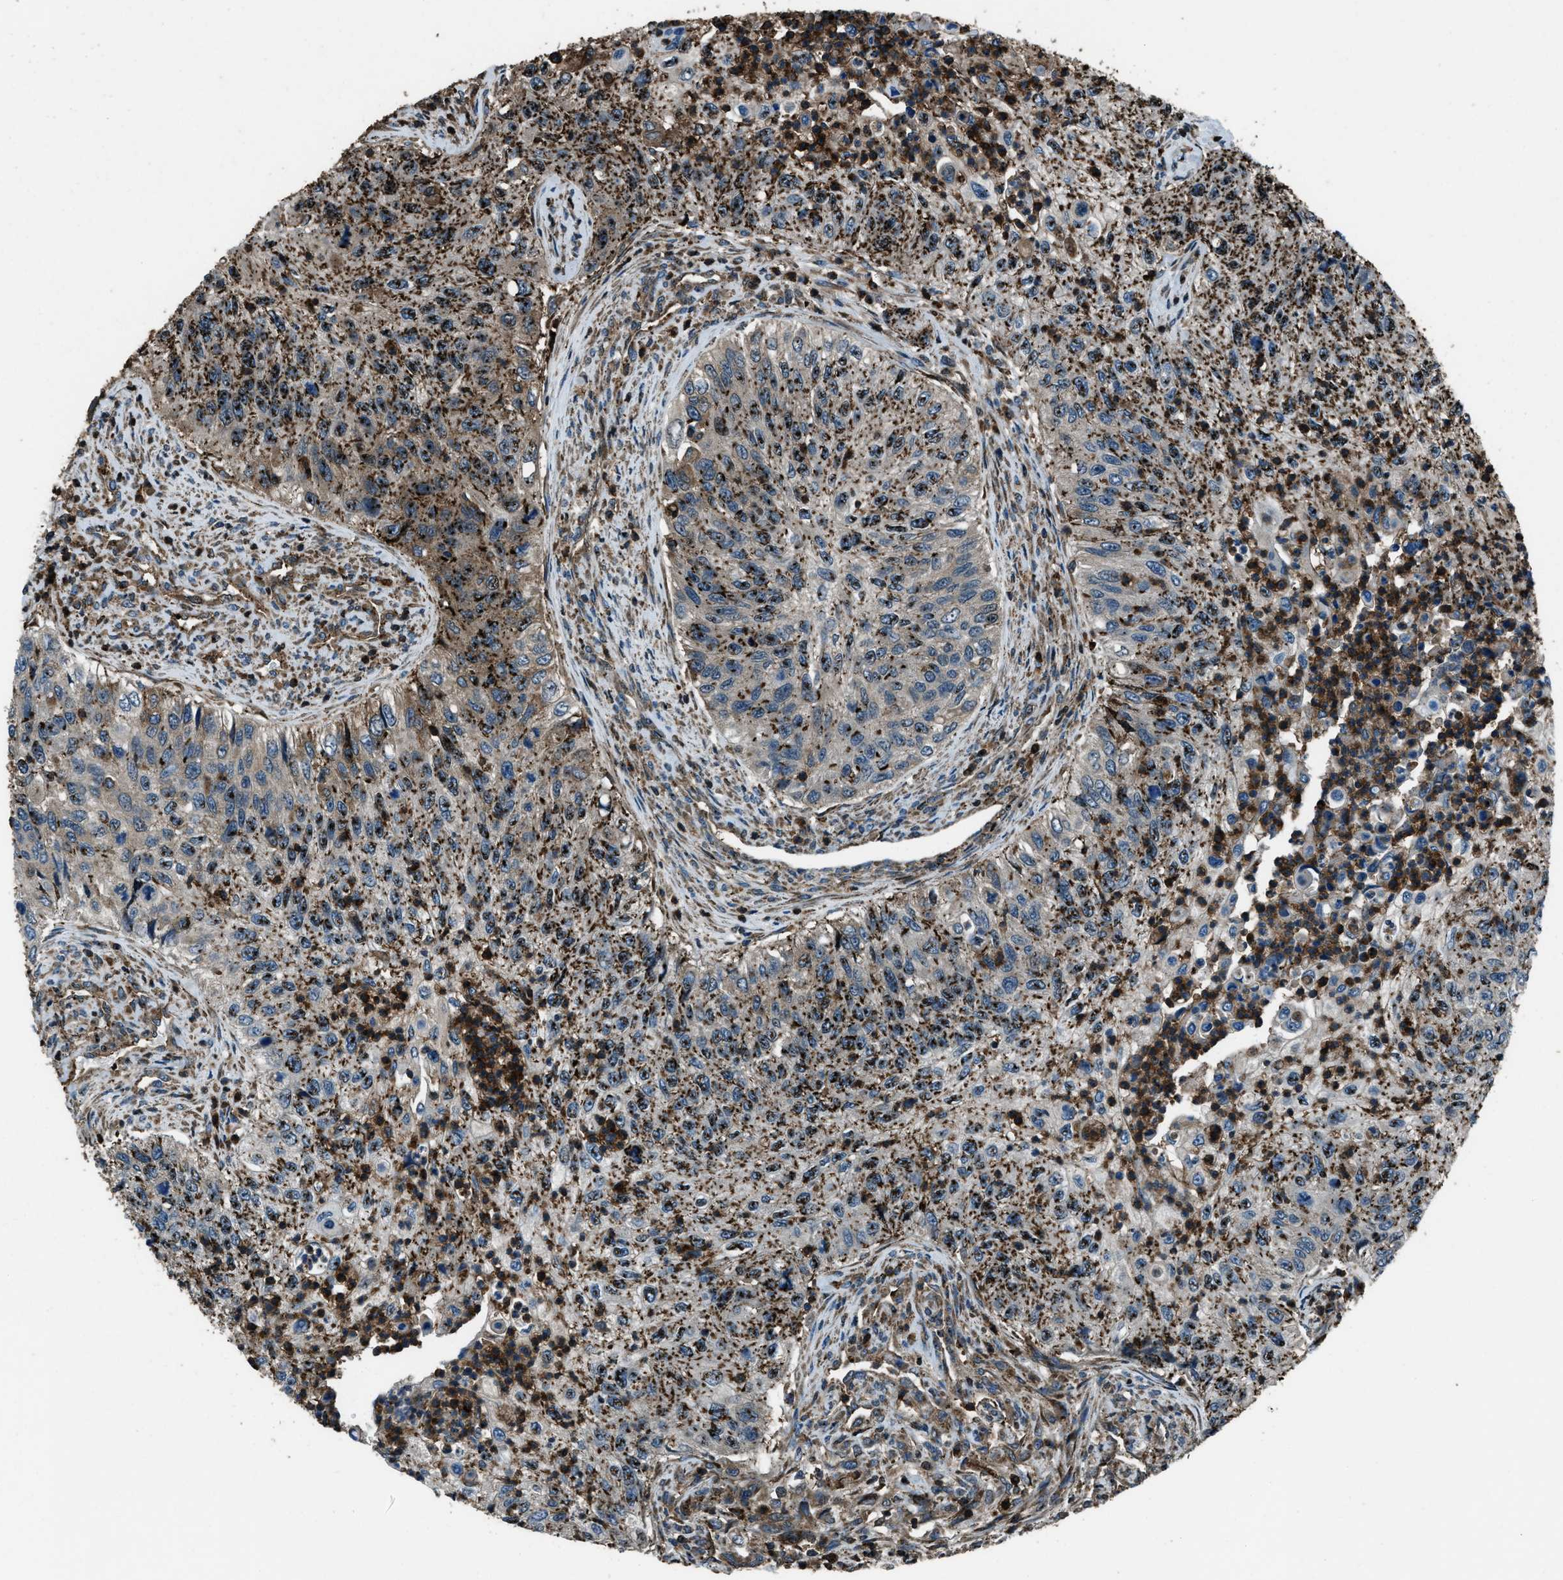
{"staining": {"intensity": "moderate", "quantity": ">75%", "location": "cytoplasmic/membranous"}, "tissue": "urothelial cancer", "cell_type": "Tumor cells", "image_type": "cancer", "snomed": [{"axis": "morphology", "description": "Urothelial carcinoma, High grade"}, {"axis": "topography", "description": "Urinary bladder"}], "caption": "Moderate cytoplasmic/membranous positivity for a protein is seen in approximately >75% of tumor cells of urothelial cancer using immunohistochemistry.", "gene": "SNX30", "patient": {"sex": "female", "age": 60}}